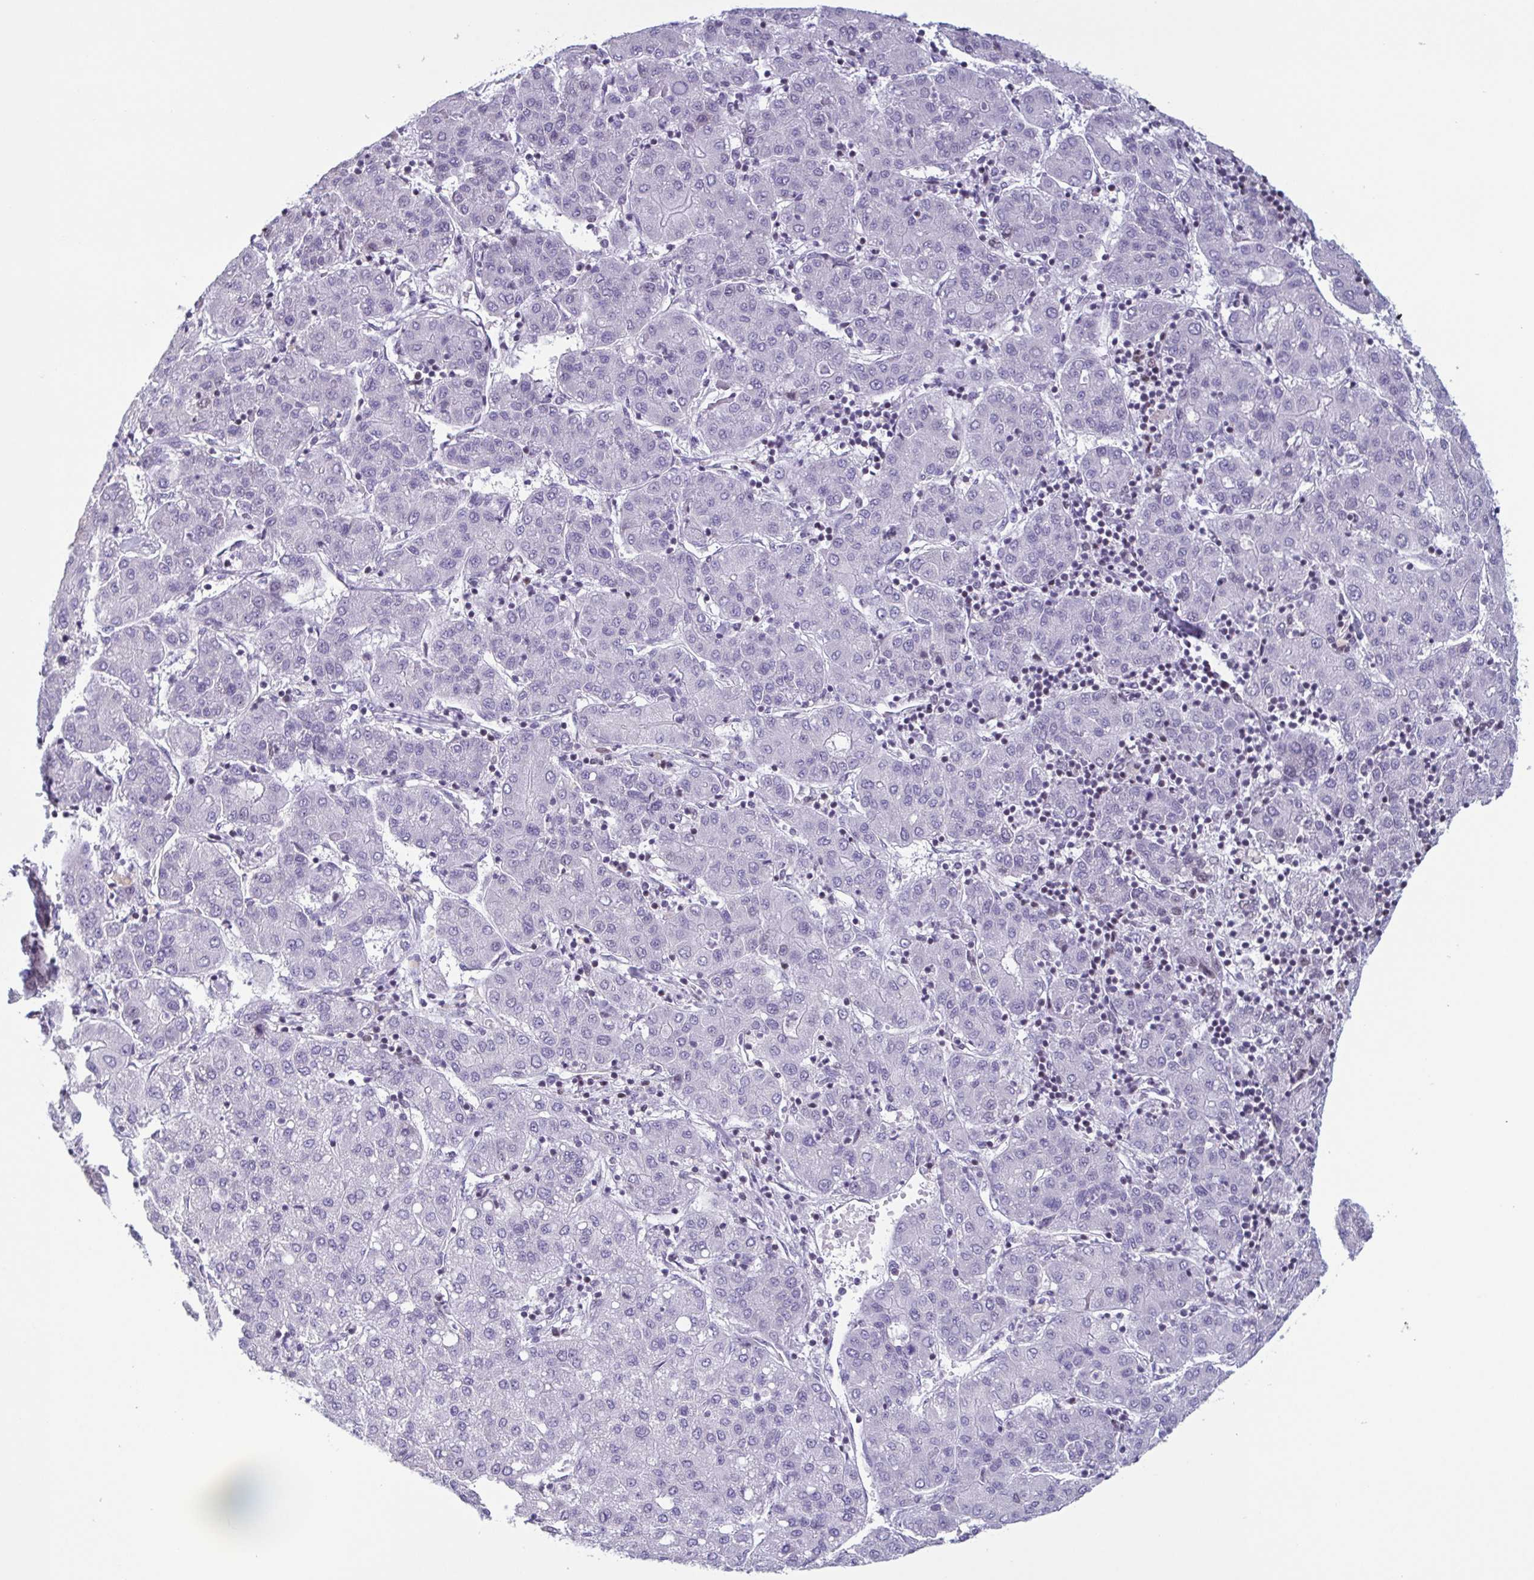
{"staining": {"intensity": "negative", "quantity": "none", "location": "none"}, "tissue": "liver cancer", "cell_type": "Tumor cells", "image_type": "cancer", "snomed": [{"axis": "morphology", "description": "Carcinoma, Hepatocellular, NOS"}, {"axis": "topography", "description": "Liver"}], "caption": "Immunohistochemistry photomicrograph of human hepatocellular carcinoma (liver) stained for a protein (brown), which displays no positivity in tumor cells.", "gene": "IRF1", "patient": {"sex": "male", "age": 65}}